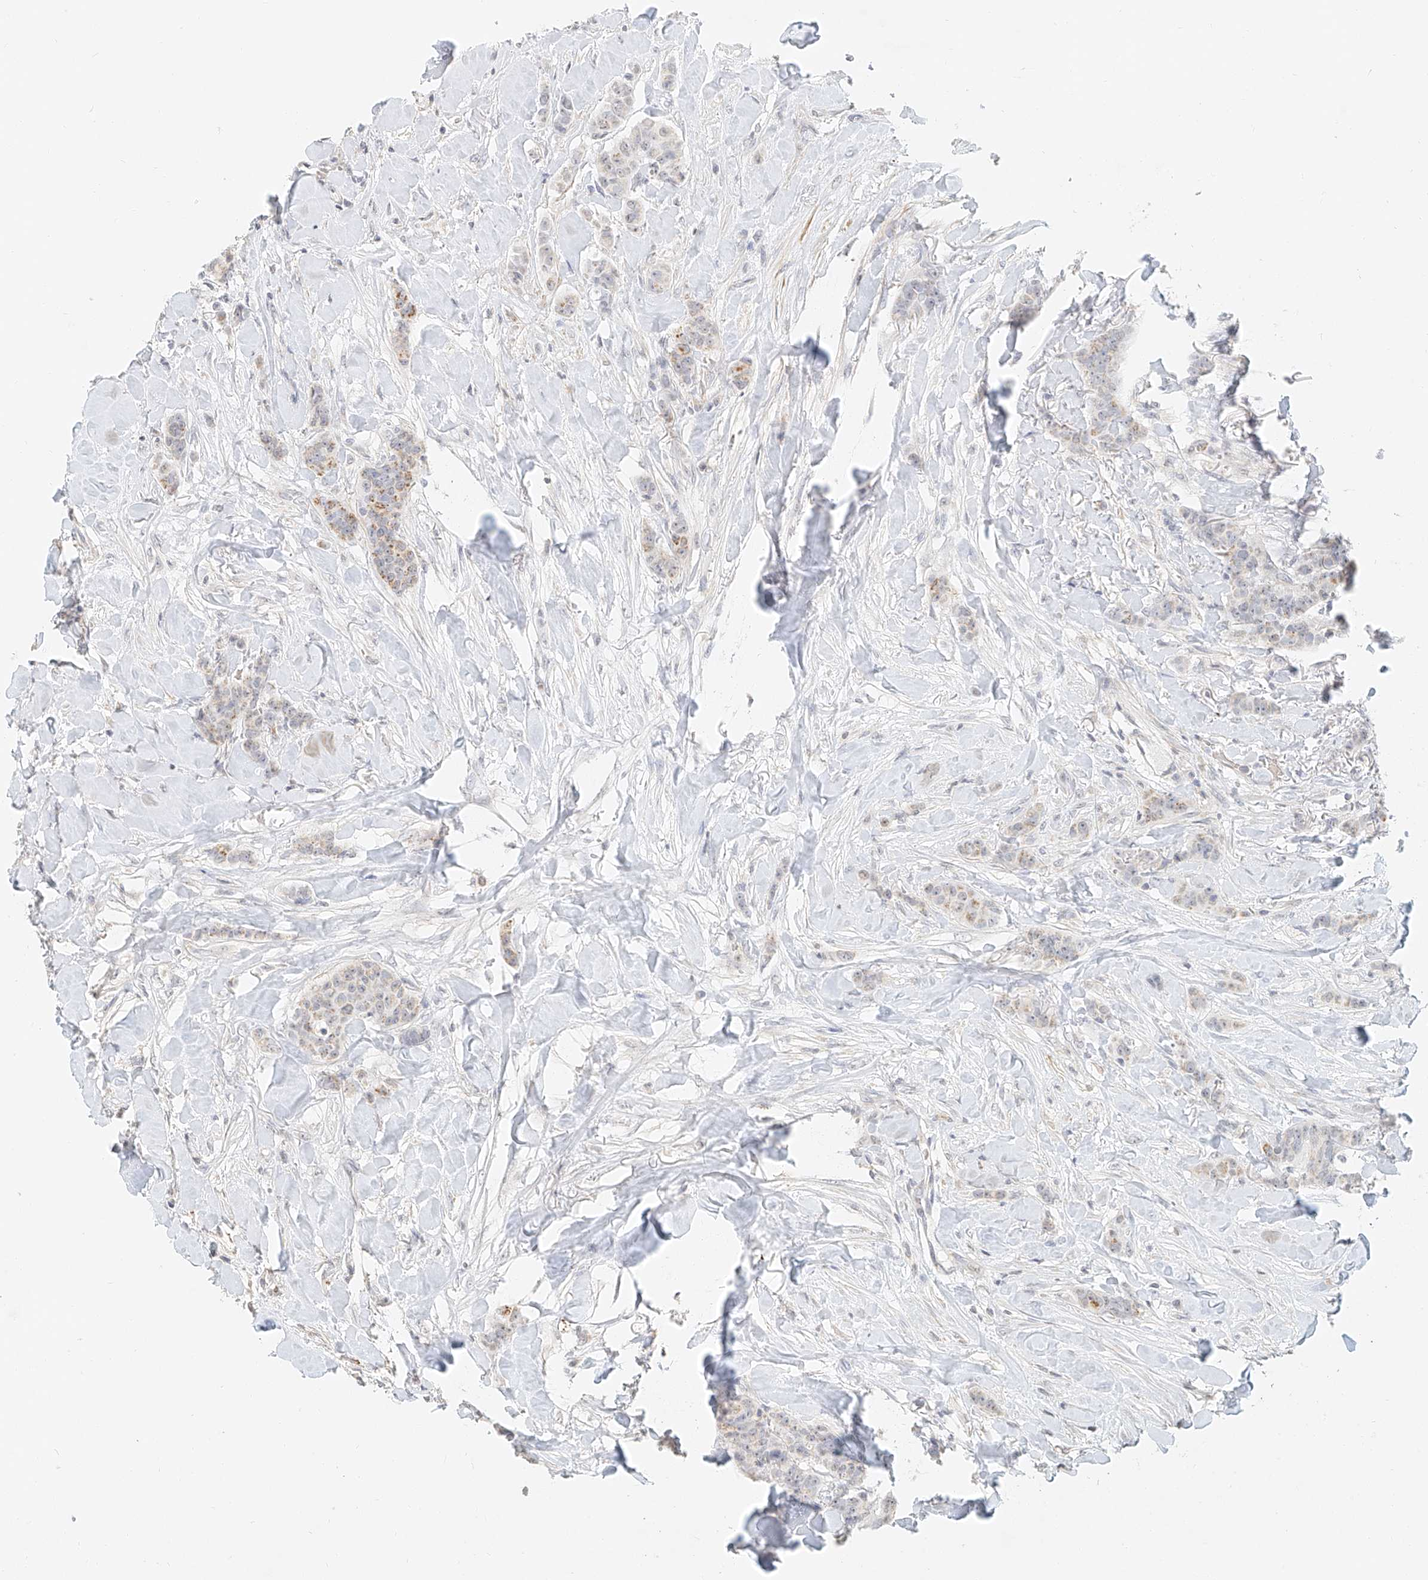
{"staining": {"intensity": "weak", "quantity": "25%-75%", "location": "cytoplasmic/membranous"}, "tissue": "breast cancer", "cell_type": "Tumor cells", "image_type": "cancer", "snomed": [{"axis": "morphology", "description": "Duct carcinoma"}, {"axis": "topography", "description": "Breast"}], "caption": "Immunohistochemistry (IHC) image of human breast cancer stained for a protein (brown), which displays low levels of weak cytoplasmic/membranous expression in approximately 25%-75% of tumor cells.", "gene": "CXorf58", "patient": {"sex": "female", "age": 40}}